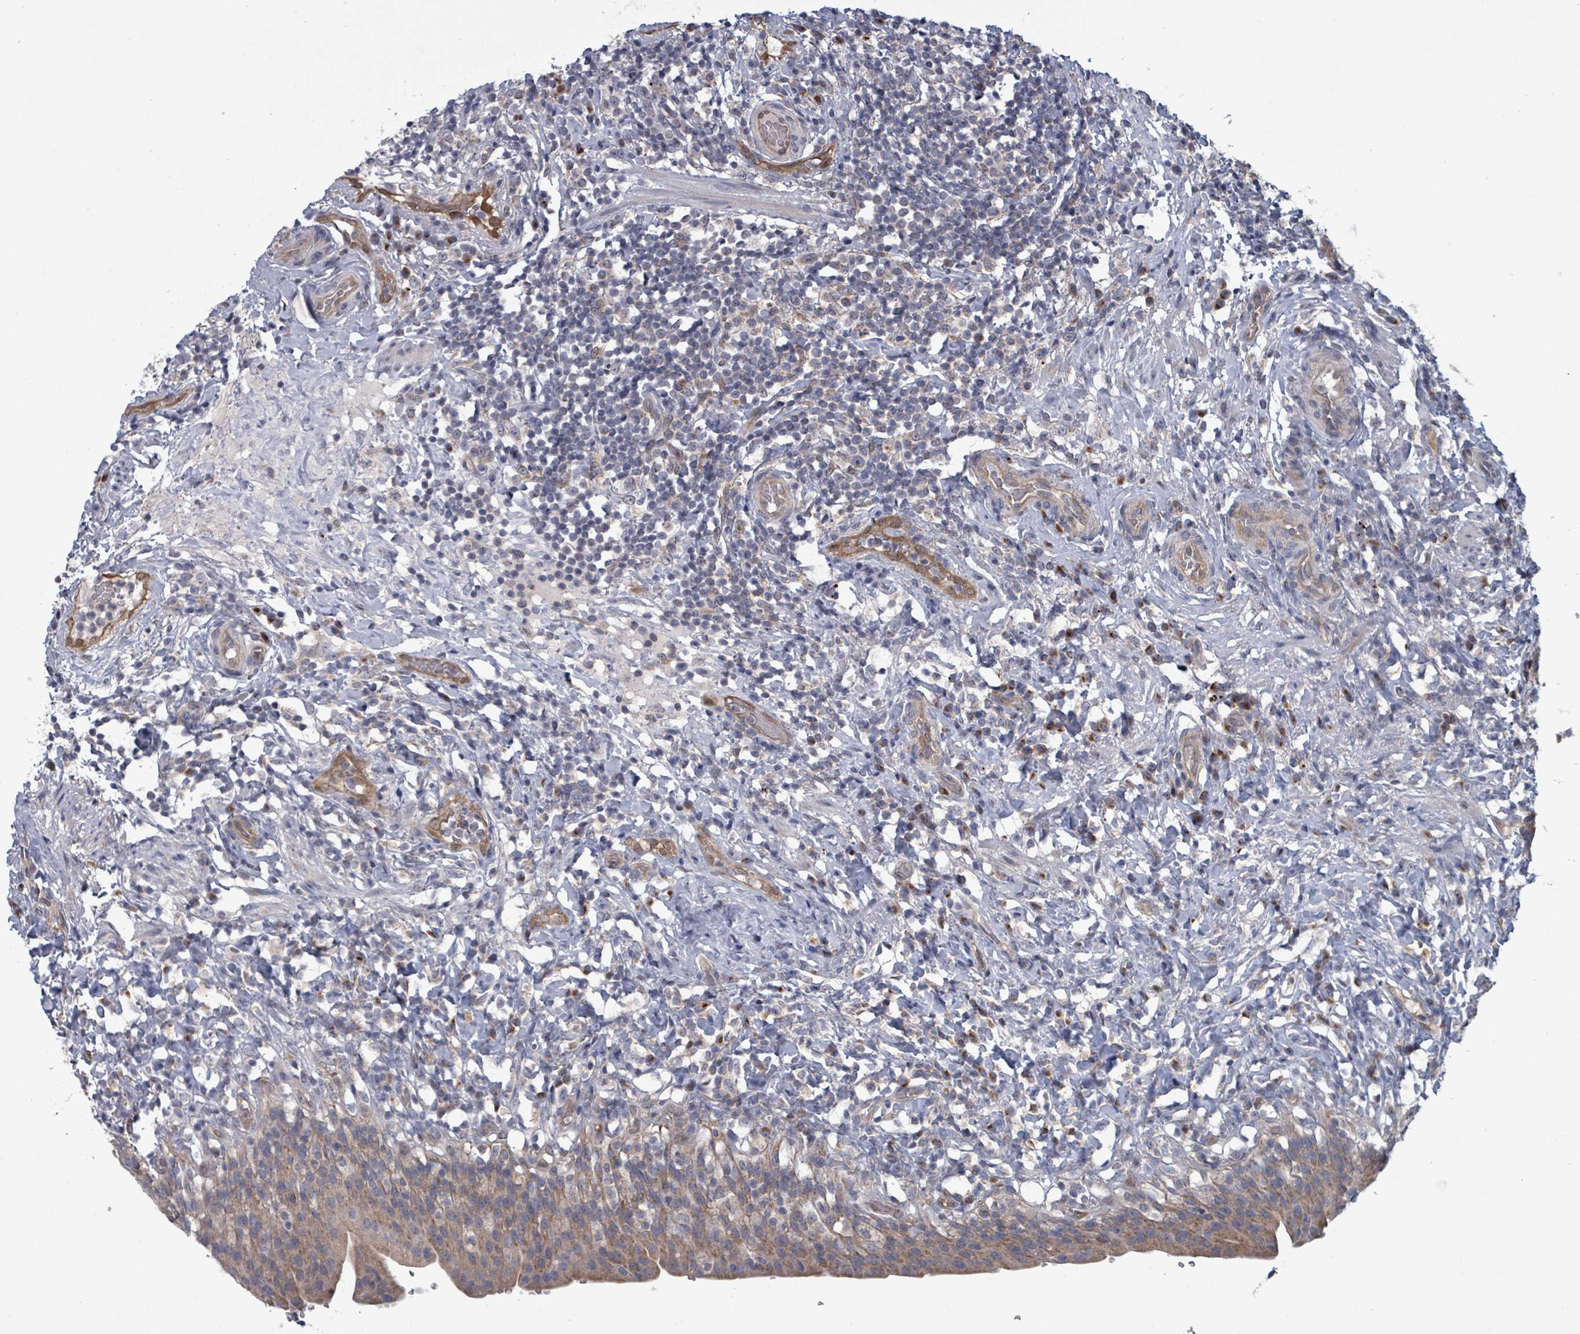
{"staining": {"intensity": "moderate", "quantity": ">75%", "location": "cytoplasmic/membranous"}, "tissue": "urinary bladder", "cell_type": "Urothelial cells", "image_type": "normal", "snomed": [{"axis": "morphology", "description": "Normal tissue, NOS"}, {"axis": "morphology", "description": "Inflammation, NOS"}, {"axis": "topography", "description": "Urinary bladder"}], "caption": "Immunohistochemistry photomicrograph of normal urinary bladder stained for a protein (brown), which demonstrates medium levels of moderate cytoplasmic/membranous positivity in approximately >75% of urothelial cells.", "gene": "FKBP1A", "patient": {"sex": "male", "age": 64}}